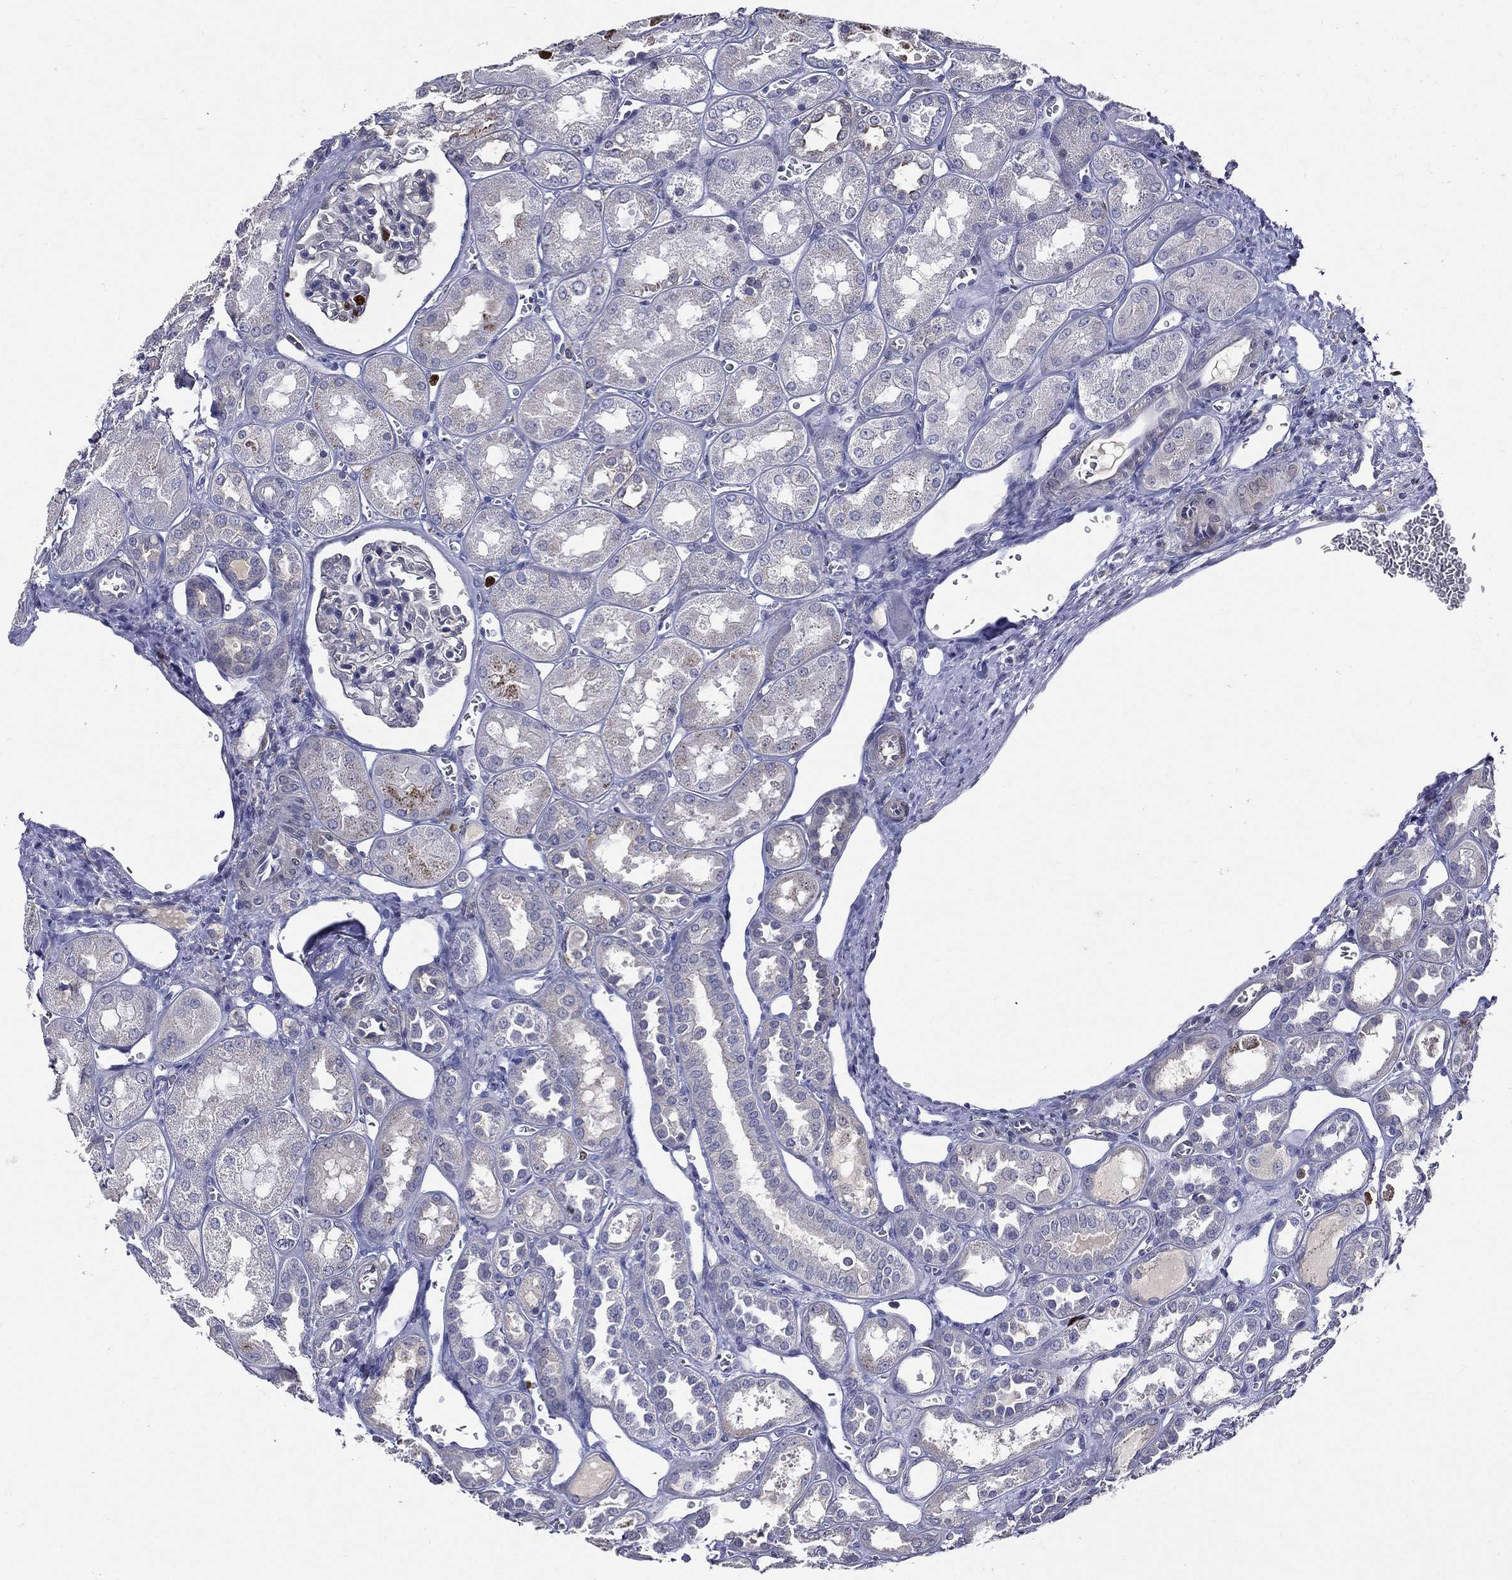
{"staining": {"intensity": "negative", "quantity": "none", "location": "none"}, "tissue": "kidney", "cell_type": "Cells in glomeruli", "image_type": "normal", "snomed": [{"axis": "morphology", "description": "Normal tissue, NOS"}, {"axis": "topography", "description": "Kidney"}], "caption": "This micrograph is of unremarkable kidney stained with immunohistochemistry (IHC) to label a protein in brown with the nuclei are counter-stained blue. There is no positivity in cells in glomeruli. (DAB (3,3'-diaminobenzidine) IHC with hematoxylin counter stain).", "gene": "GPR171", "patient": {"sex": "male", "age": 73}}